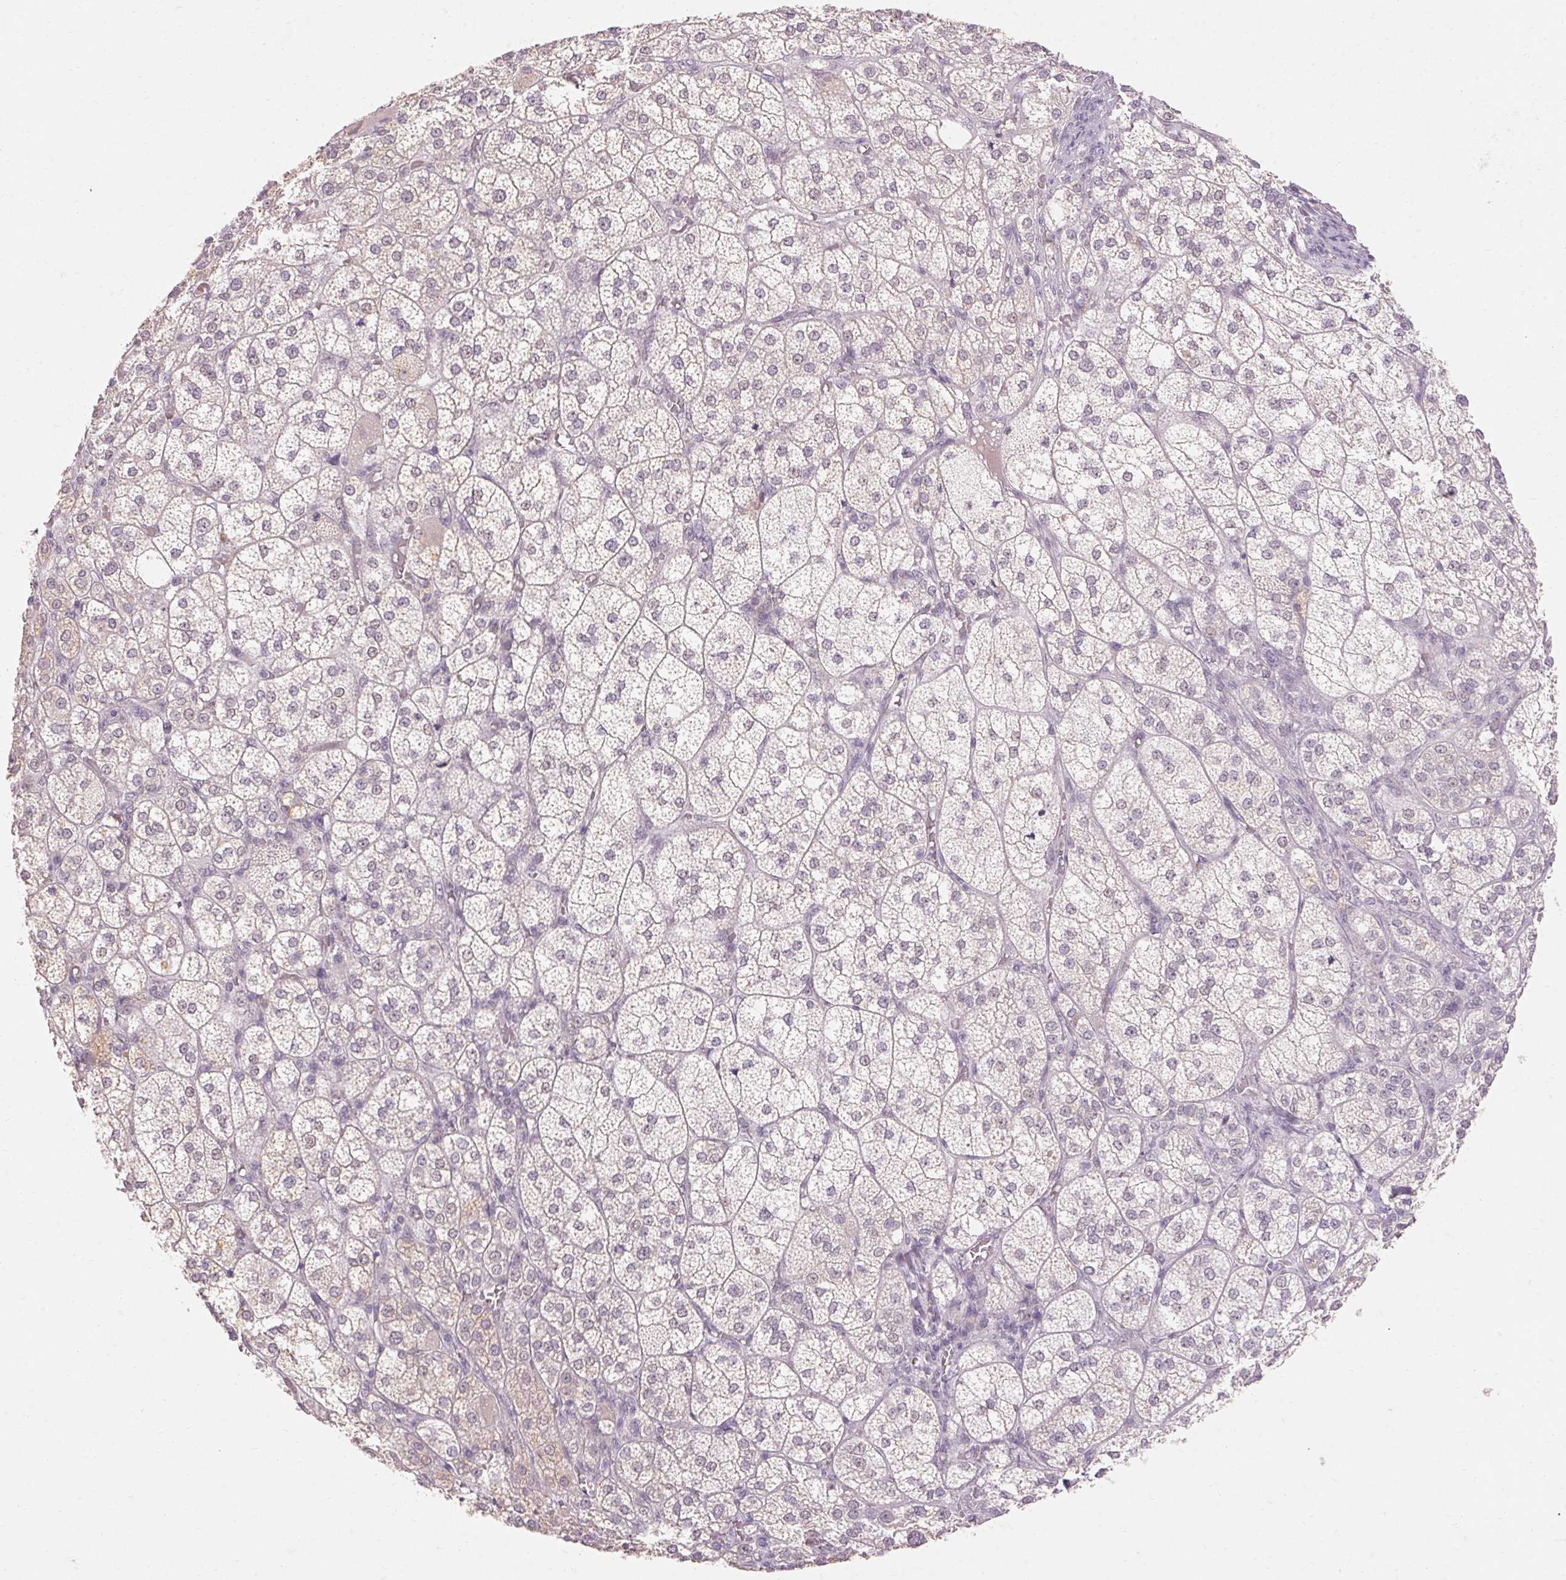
{"staining": {"intensity": "weak", "quantity": "<25%", "location": "cytoplasmic/membranous"}, "tissue": "adrenal gland", "cell_type": "Glandular cells", "image_type": "normal", "snomed": [{"axis": "morphology", "description": "Normal tissue, NOS"}, {"axis": "topography", "description": "Adrenal gland"}], "caption": "IHC photomicrograph of unremarkable adrenal gland: adrenal gland stained with DAB shows no significant protein positivity in glandular cells. (DAB (3,3'-diaminobenzidine) immunohistochemistry visualized using brightfield microscopy, high magnification).", "gene": "SKP2", "patient": {"sex": "female", "age": 60}}